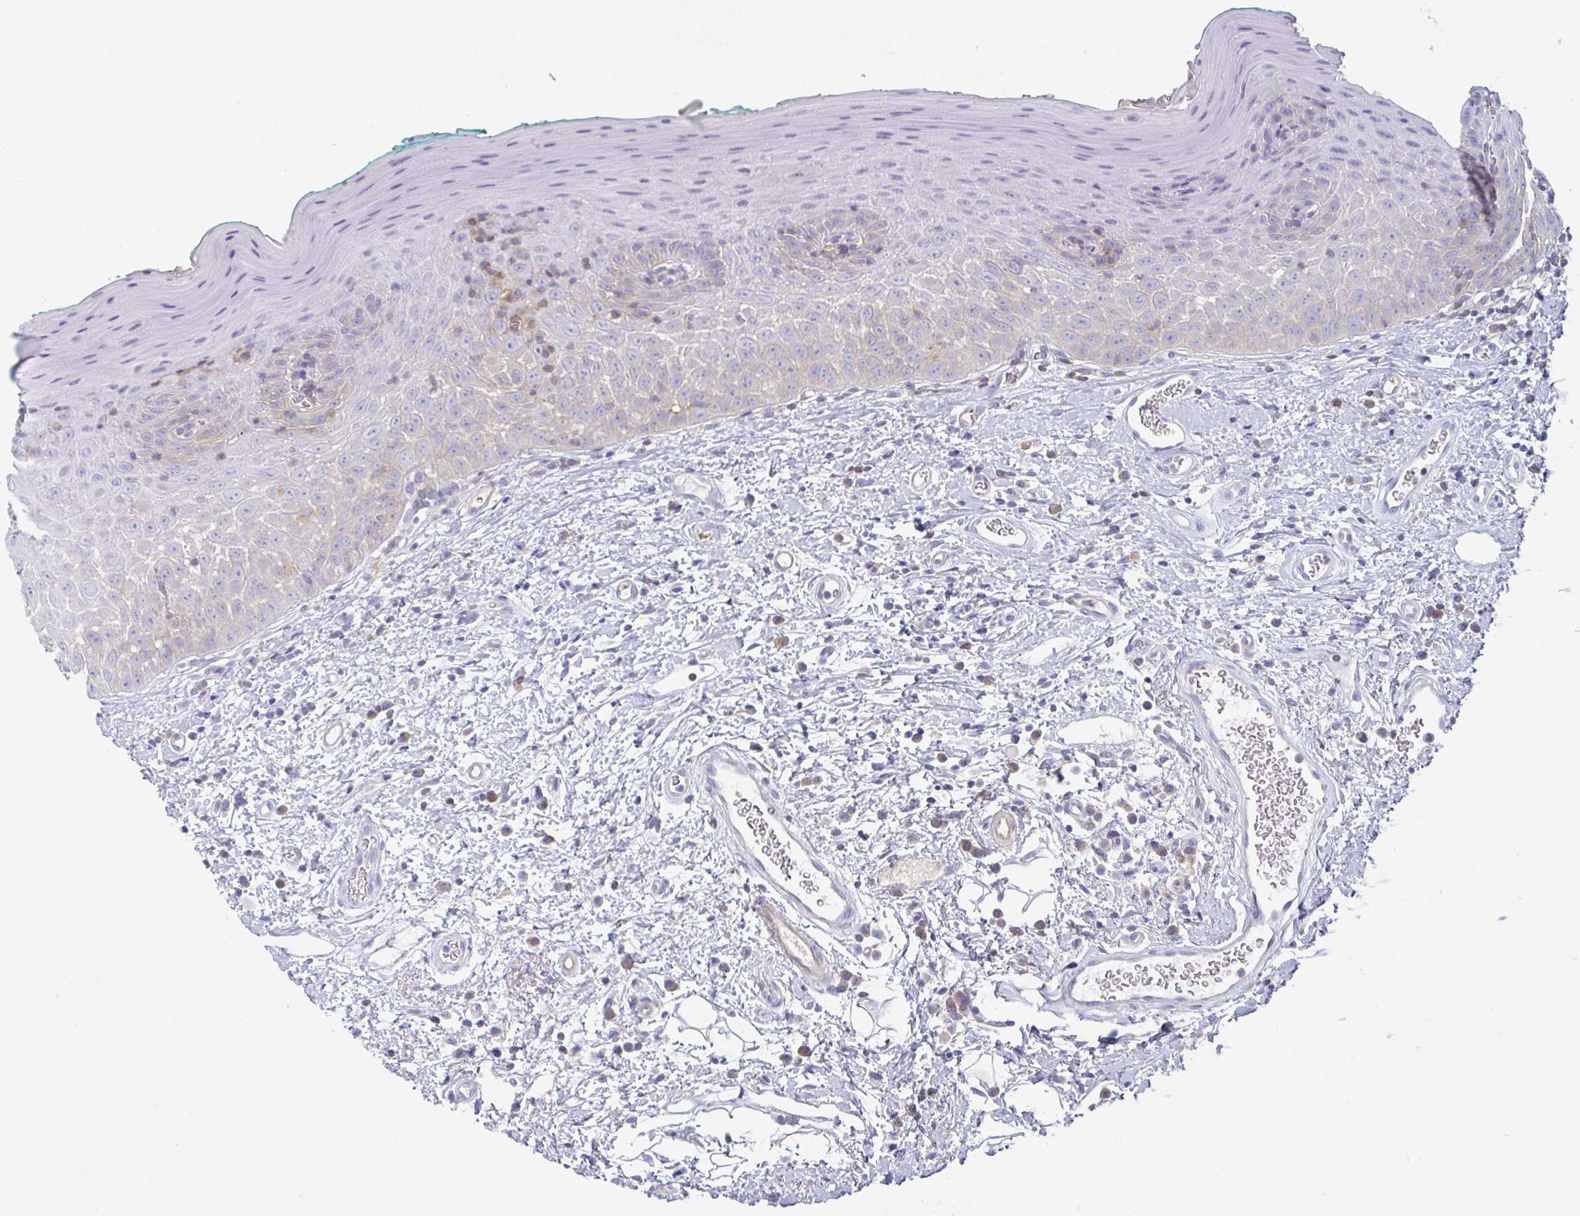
{"staining": {"intensity": "moderate", "quantity": "<25%", "location": "cytoplasmic/membranous"}, "tissue": "oral mucosa", "cell_type": "Squamous epithelial cells", "image_type": "normal", "snomed": [{"axis": "morphology", "description": "Normal tissue, NOS"}, {"axis": "topography", "description": "Oral tissue"}, {"axis": "topography", "description": "Tounge, NOS"}], "caption": "This micrograph demonstrates IHC staining of unremarkable oral mucosa, with low moderate cytoplasmic/membranous expression in approximately <25% of squamous epithelial cells.", "gene": "AMPD2", "patient": {"sex": "male", "age": 83}}